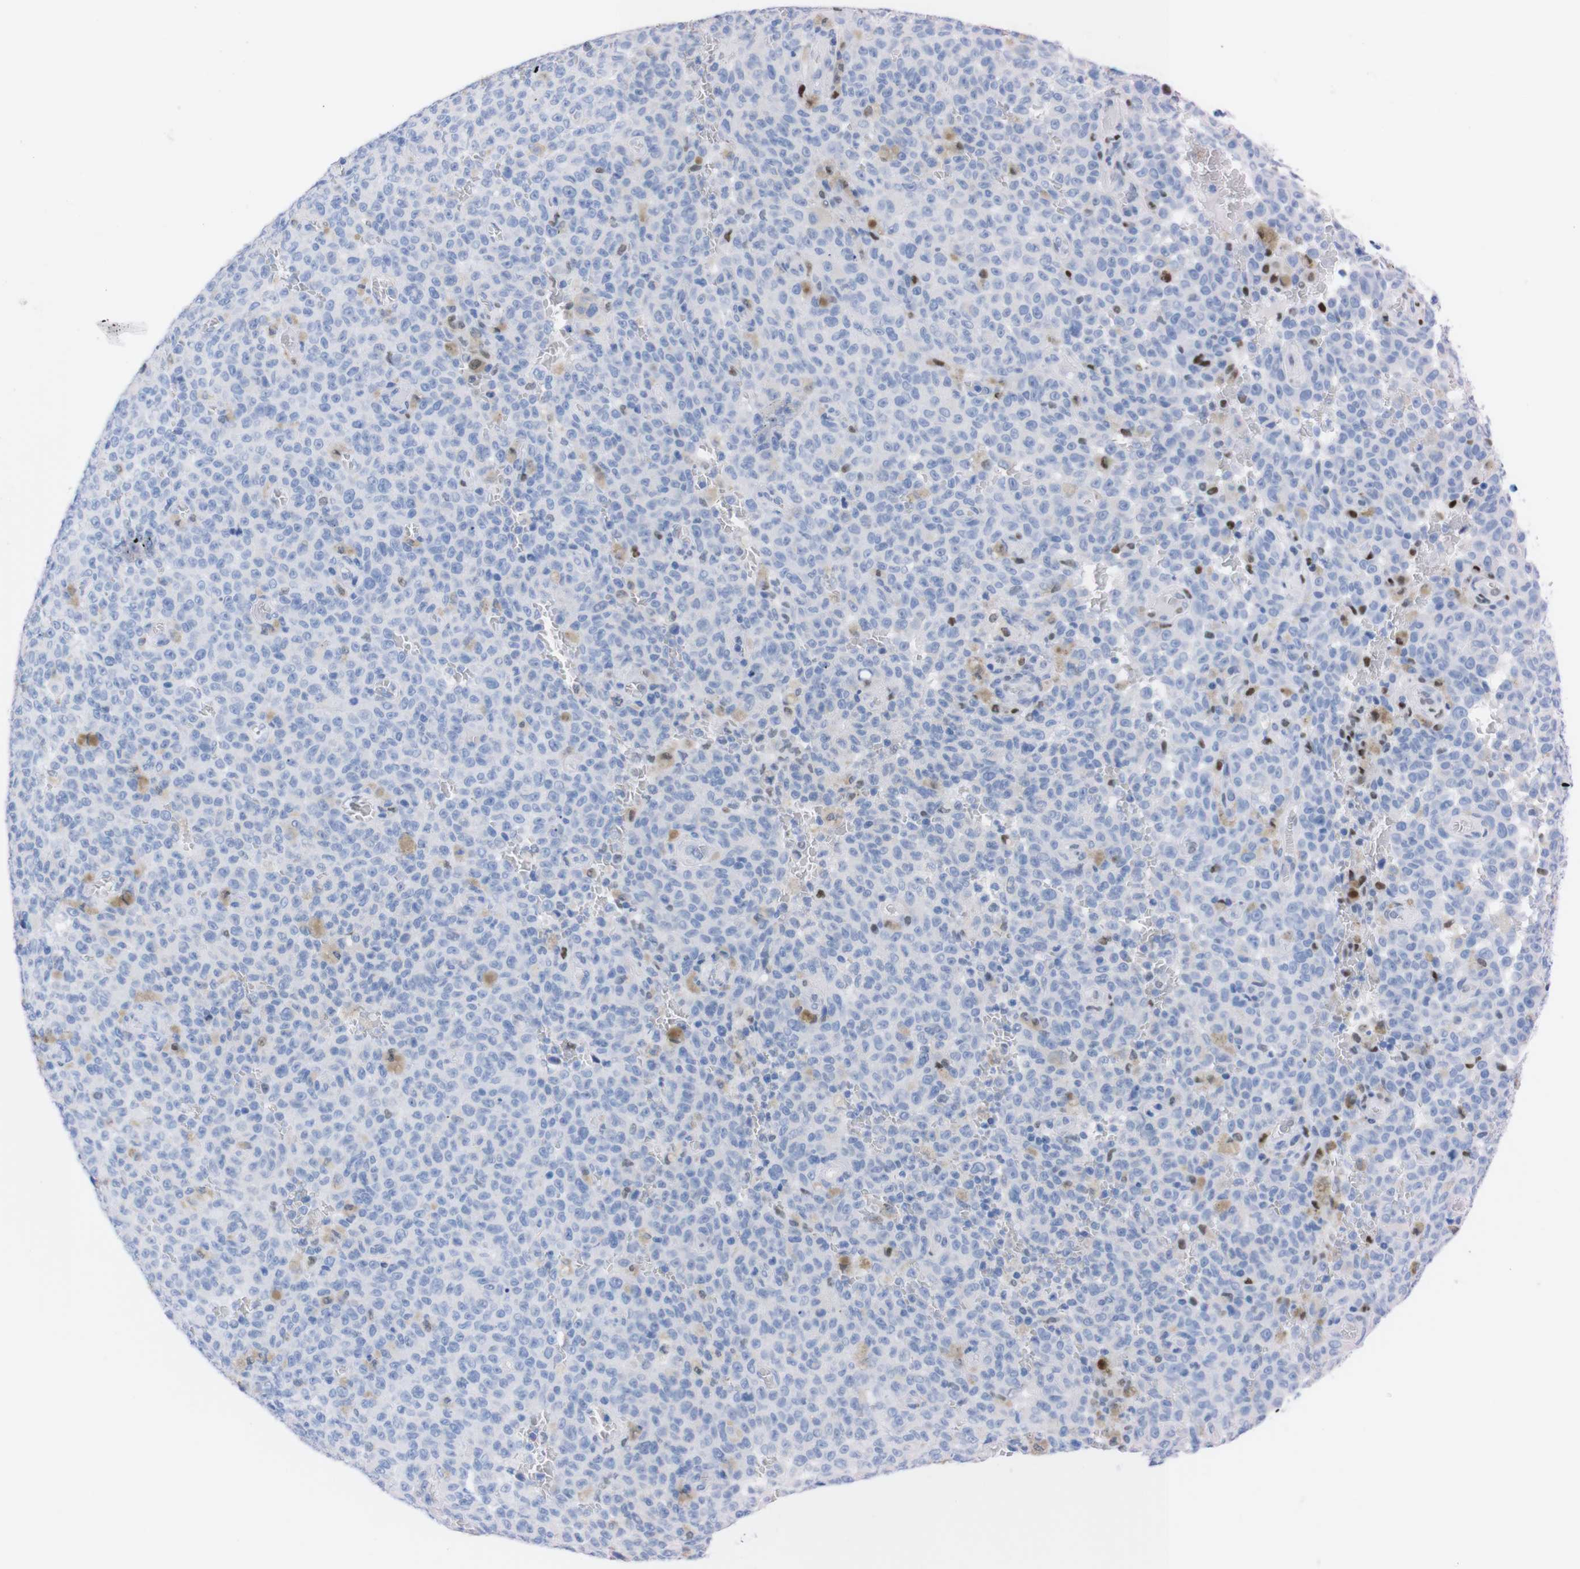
{"staining": {"intensity": "negative", "quantity": "none", "location": "none"}, "tissue": "melanoma", "cell_type": "Tumor cells", "image_type": "cancer", "snomed": [{"axis": "morphology", "description": "Malignant melanoma, NOS"}, {"axis": "topography", "description": "Skin"}], "caption": "An image of human malignant melanoma is negative for staining in tumor cells.", "gene": "P2RY12", "patient": {"sex": "female", "age": 82}}